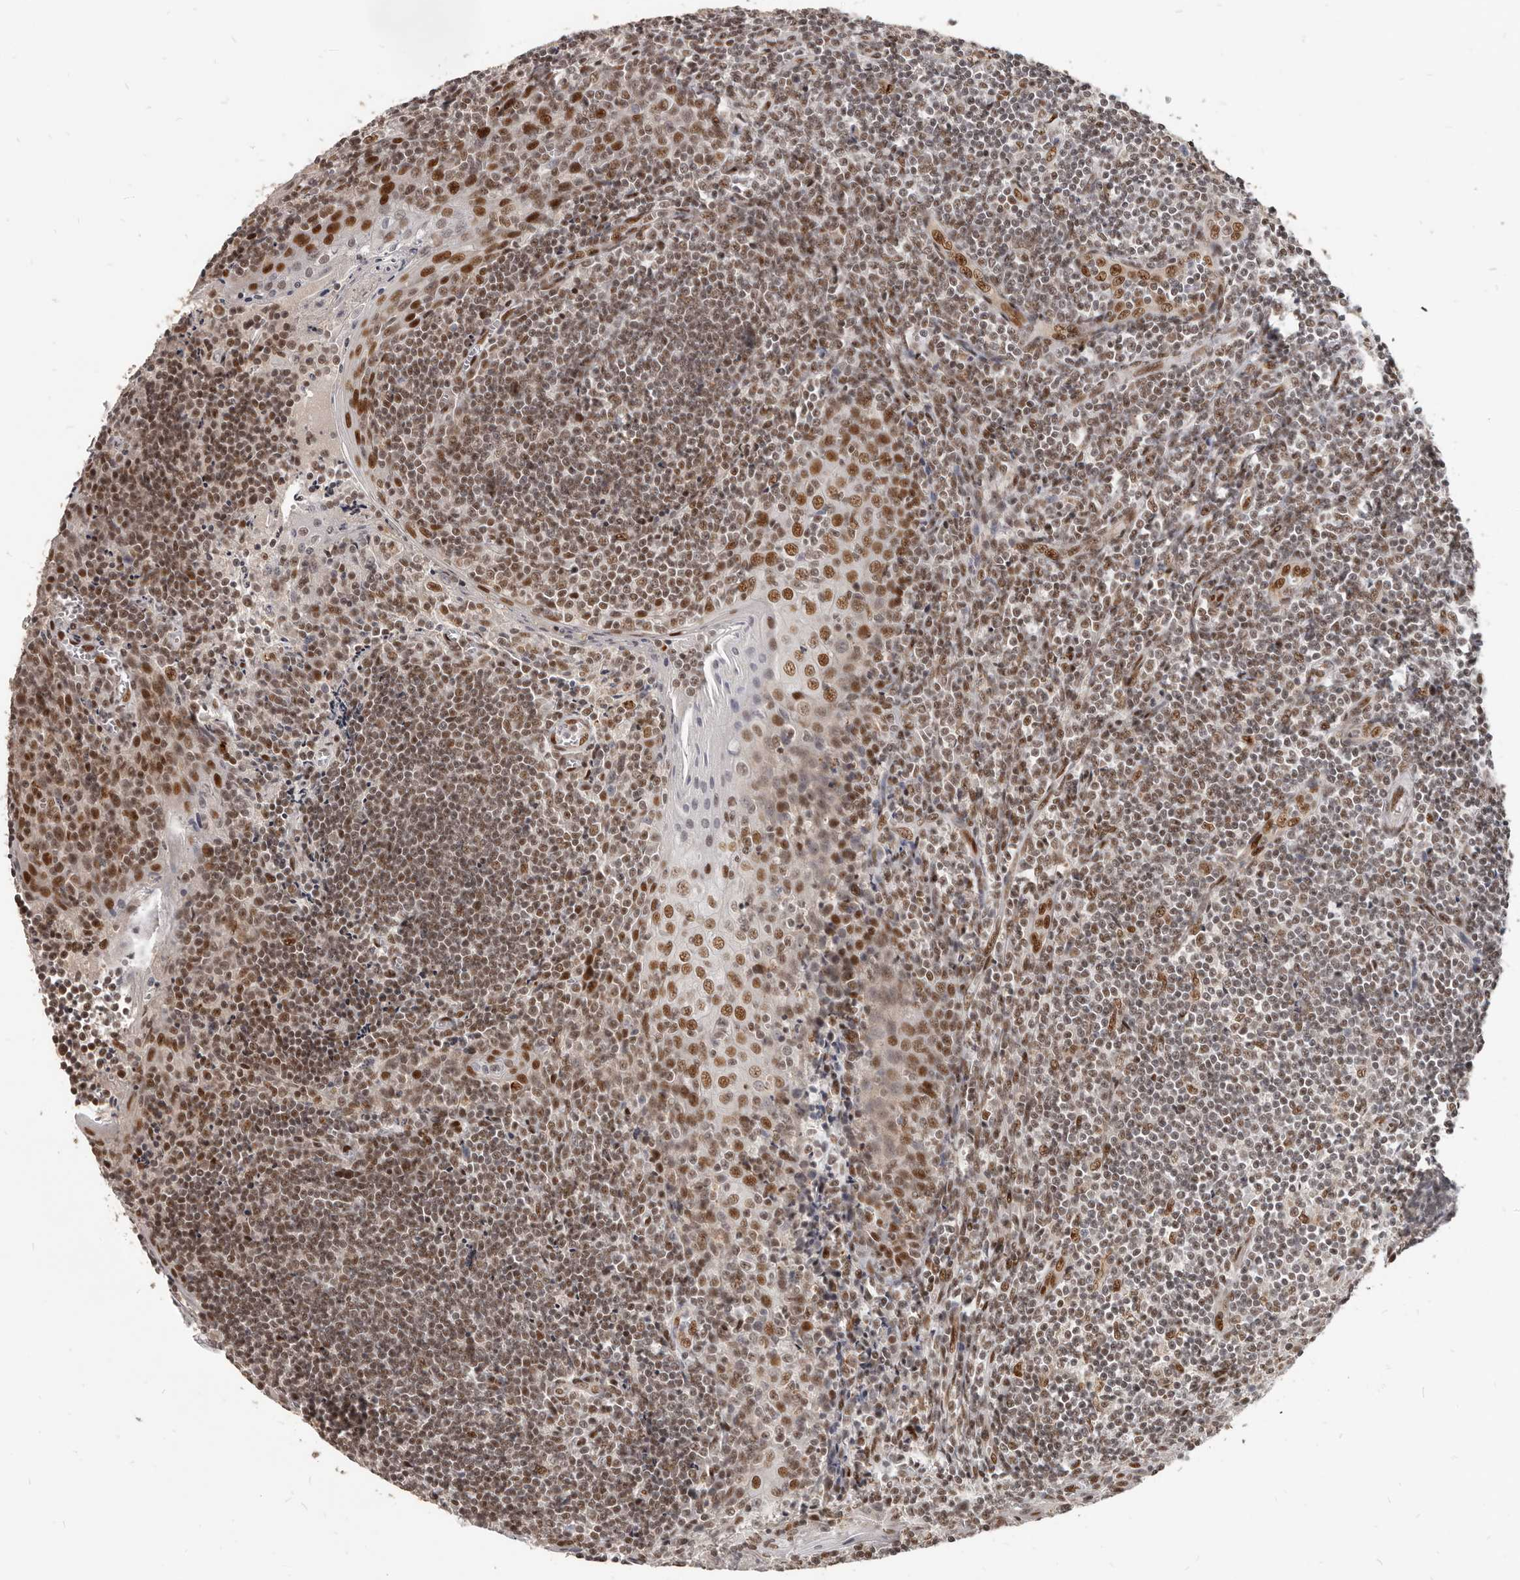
{"staining": {"intensity": "weak", "quantity": "25%-75%", "location": "nuclear"}, "tissue": "tonsil", "cell_type": "Germinal center cells", "image_type": "normal", "snomed": [{"axis": "morphology", "description": "Normal tissue, NOS"}, {"axis": "topography", "description": "Tonsil"}], "caption": "A brown stain labels weak nuclear staining of a protein in germinal center cells of unremarkable human tonsil.", "gene": "ATF5", "patient": {"sex": "male", "age": 27}}